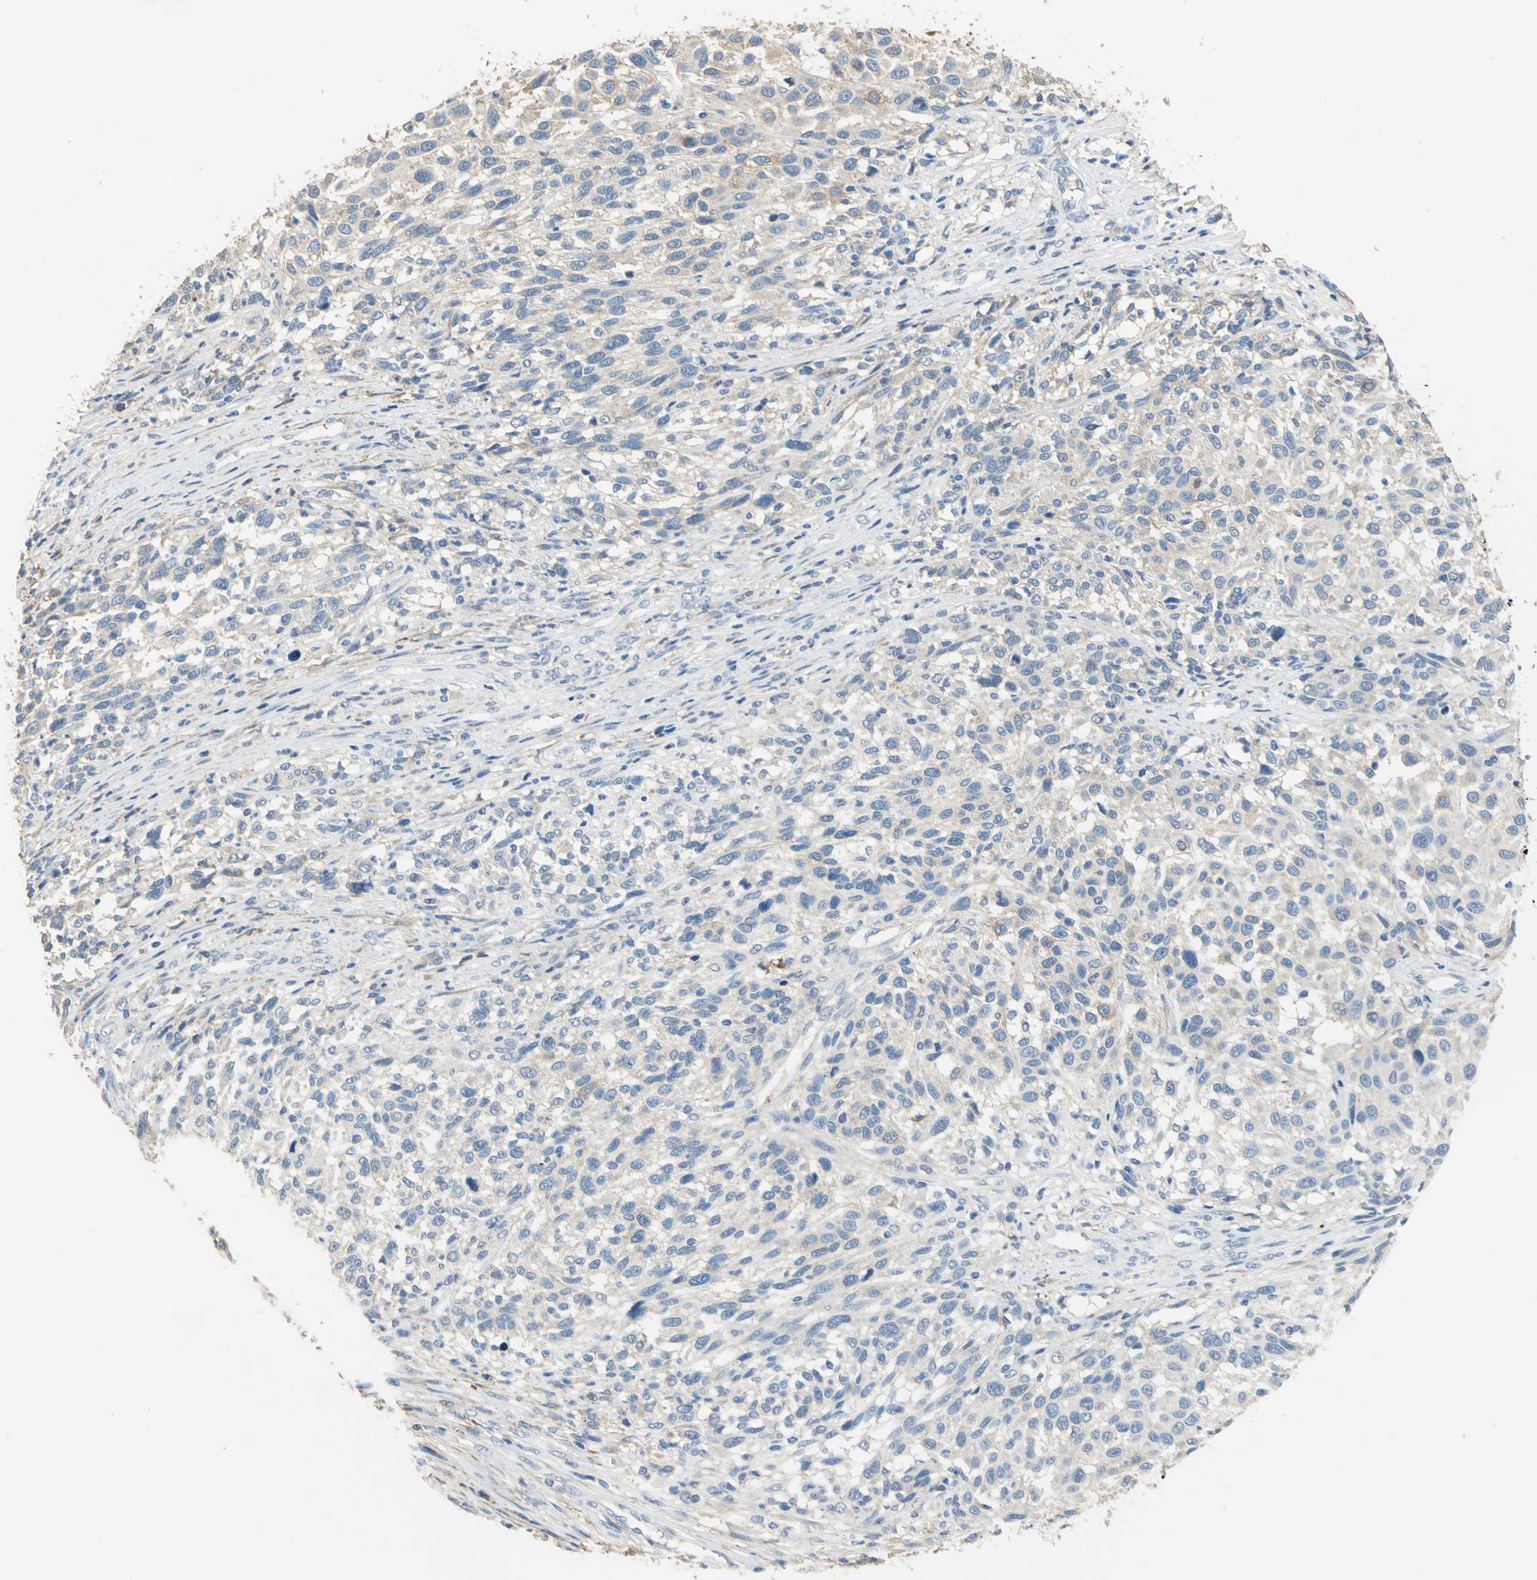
{"staining": {"intensity": "moderate", "quantity": "<25%", "location": "cytoplasmic/membranous"}, "tissue": "melanoma", "cell_type": "Tumor cells", "image_type": "cancer", "snomed": [{"axis": "morphology", "description": "Malignant melanoma, Metastatic site"}, {"axis": "topography", "description": "Lymph node"}], "caption": "The photomicrograph shows staining of melanoma, revealing moderate cytoplasmic/membranous protein expression (brown color) within tumor cells.", "gene": "GYG2", "patient": {"sex": "male", "age": 61}}